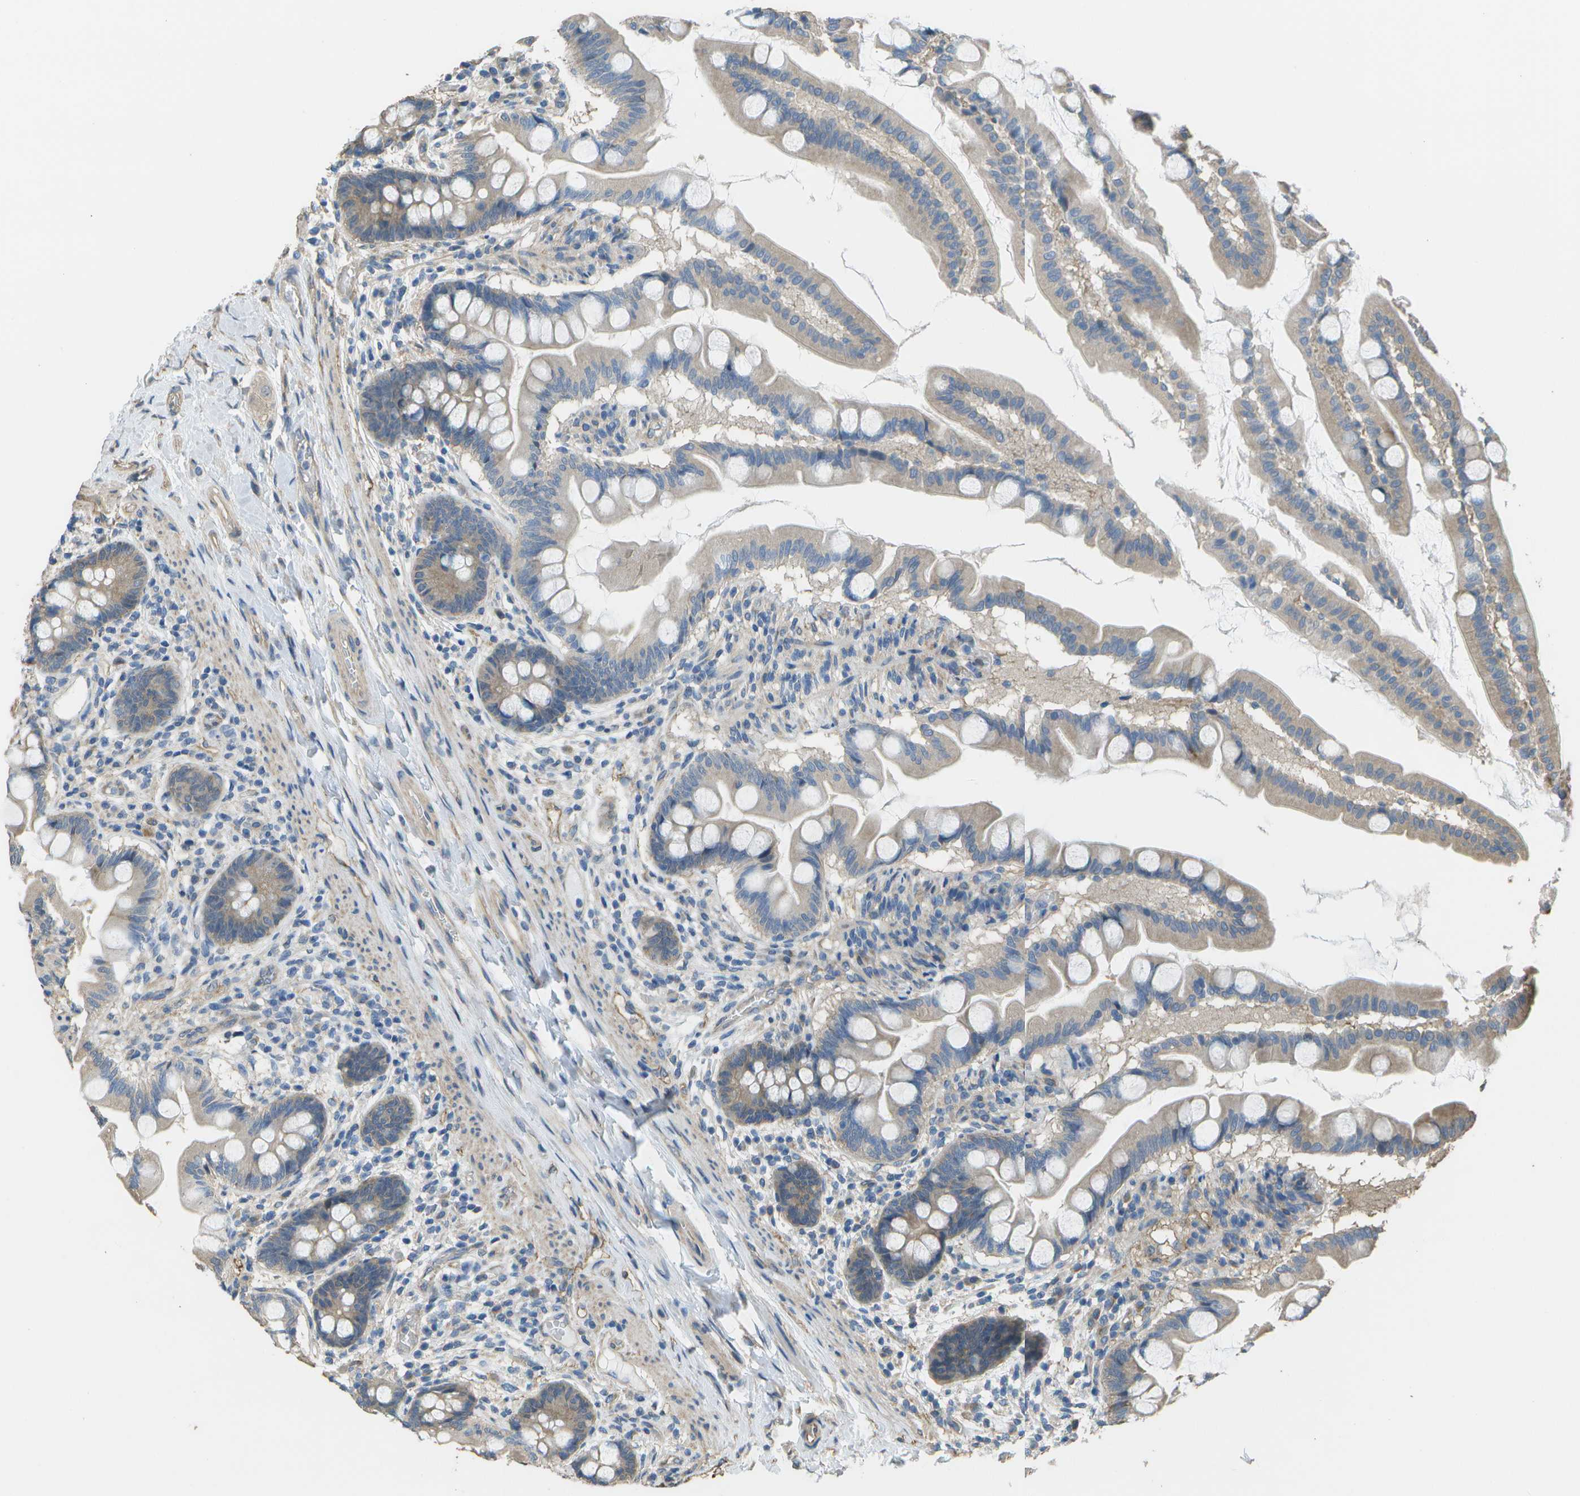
{"staining": {"intensity": "moderate", "quantity": "25%-75%", "location": "cytoplasmic/membranous"}, "tissue": "small intestine", "cell_type": "Glandular cells", "image_type": "normal", "snomed": [{"axis": "morphology", "description": "Normal tissue, NOS"}, {"axis": "topography", "description": "Small intestine"}], "caption": "Approximately 25%-75% of glandular cells in normal human small intestine reveal moderate cytoplasmic/membranous protein staining as visualized by brown immunohistochemical staining.", "gene": "CLNS1A", "patient": {"sex": "female", "age": 56}}